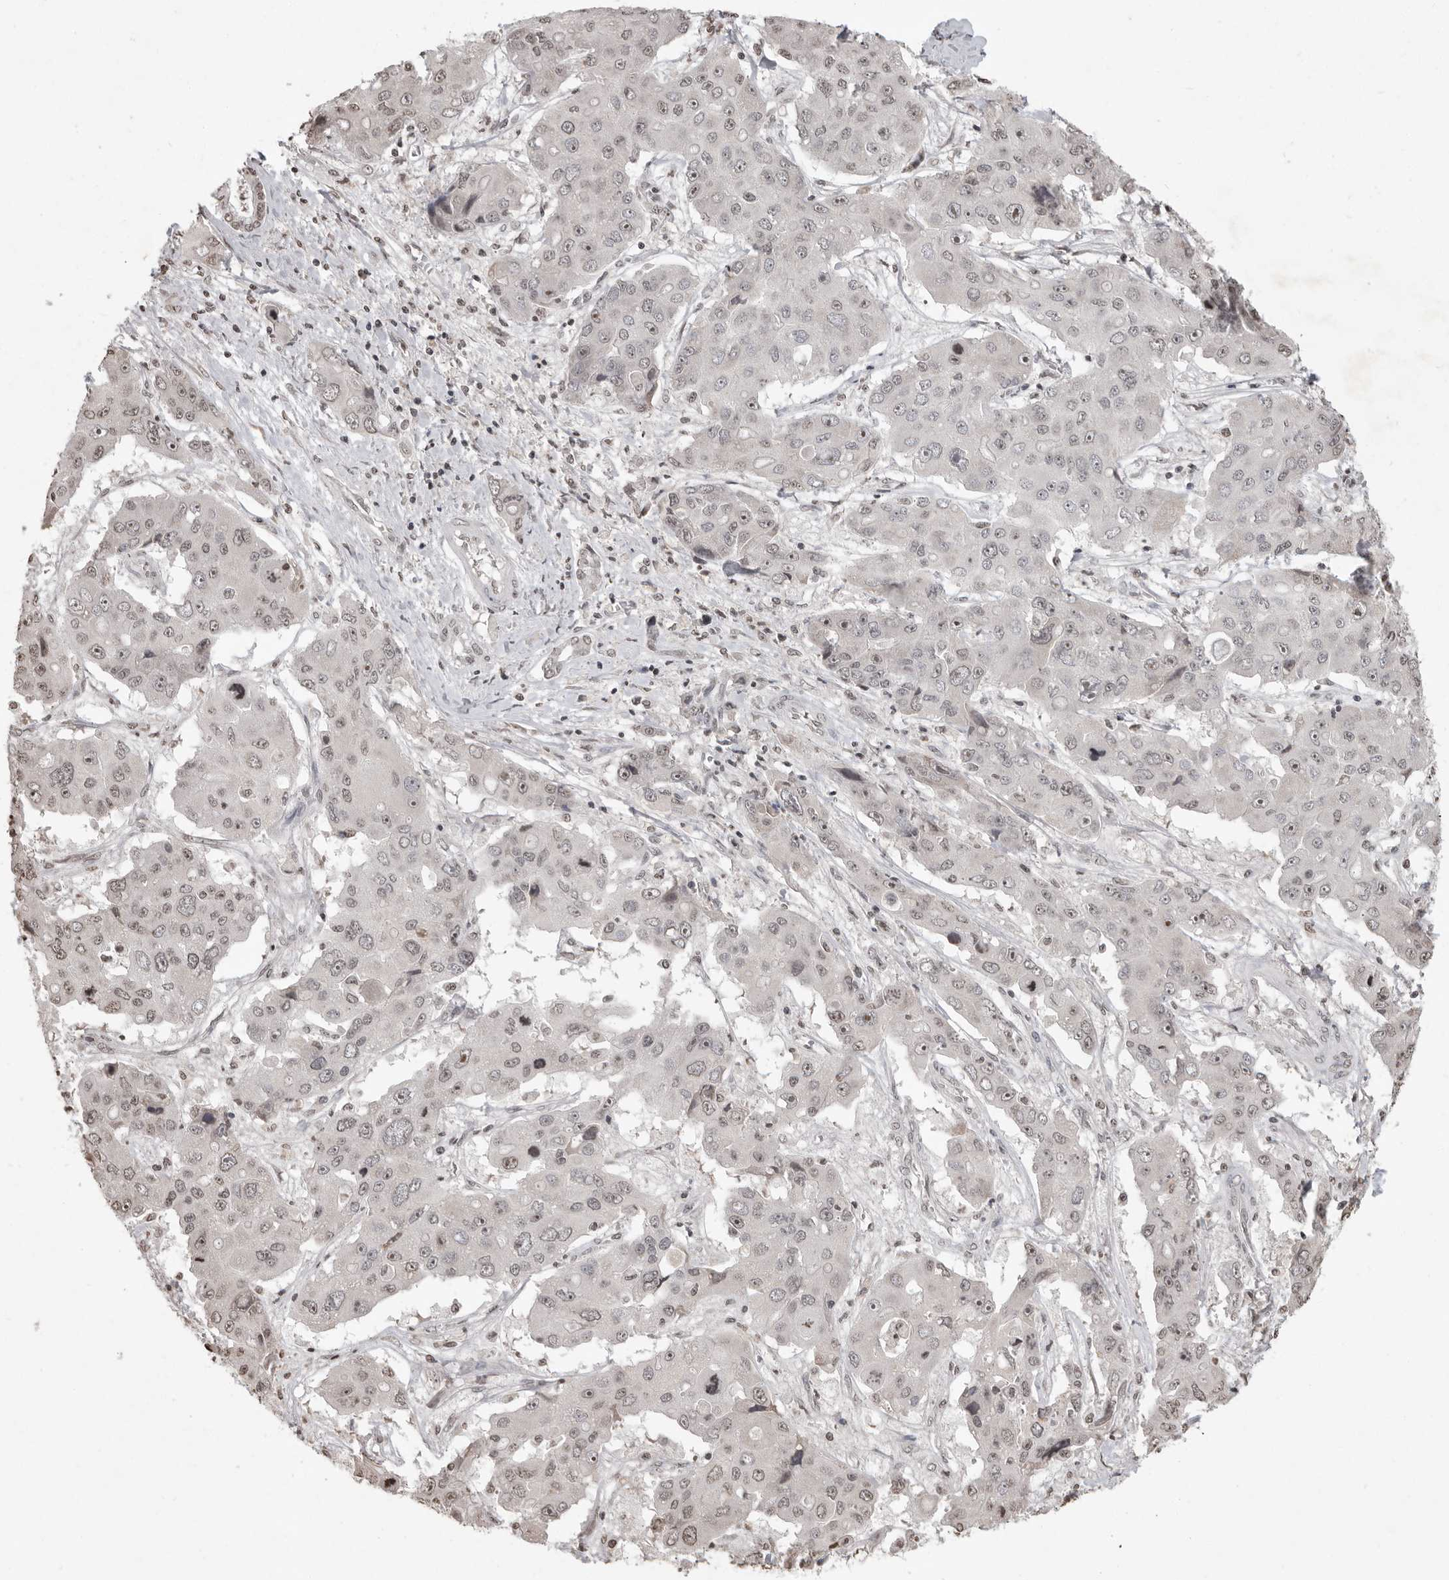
{"staining": {"intensity": "weak", "quantity": "<25%", "location": "nuclear"}, "tissue": "liver cancer", "cell_type": "Tumor cells", "image_type": "cancer", "snomed": [{"axis": "morphology", "description": "Cholangiocarcinoma"}, {"axis": "topography", "description": "Liver"}], "caption": "Tumor cells show no significant protein staining in cholangiocarcinoma (liver).", "gene": "WDR45", "patient": {"sex": "male", "age": 67}}